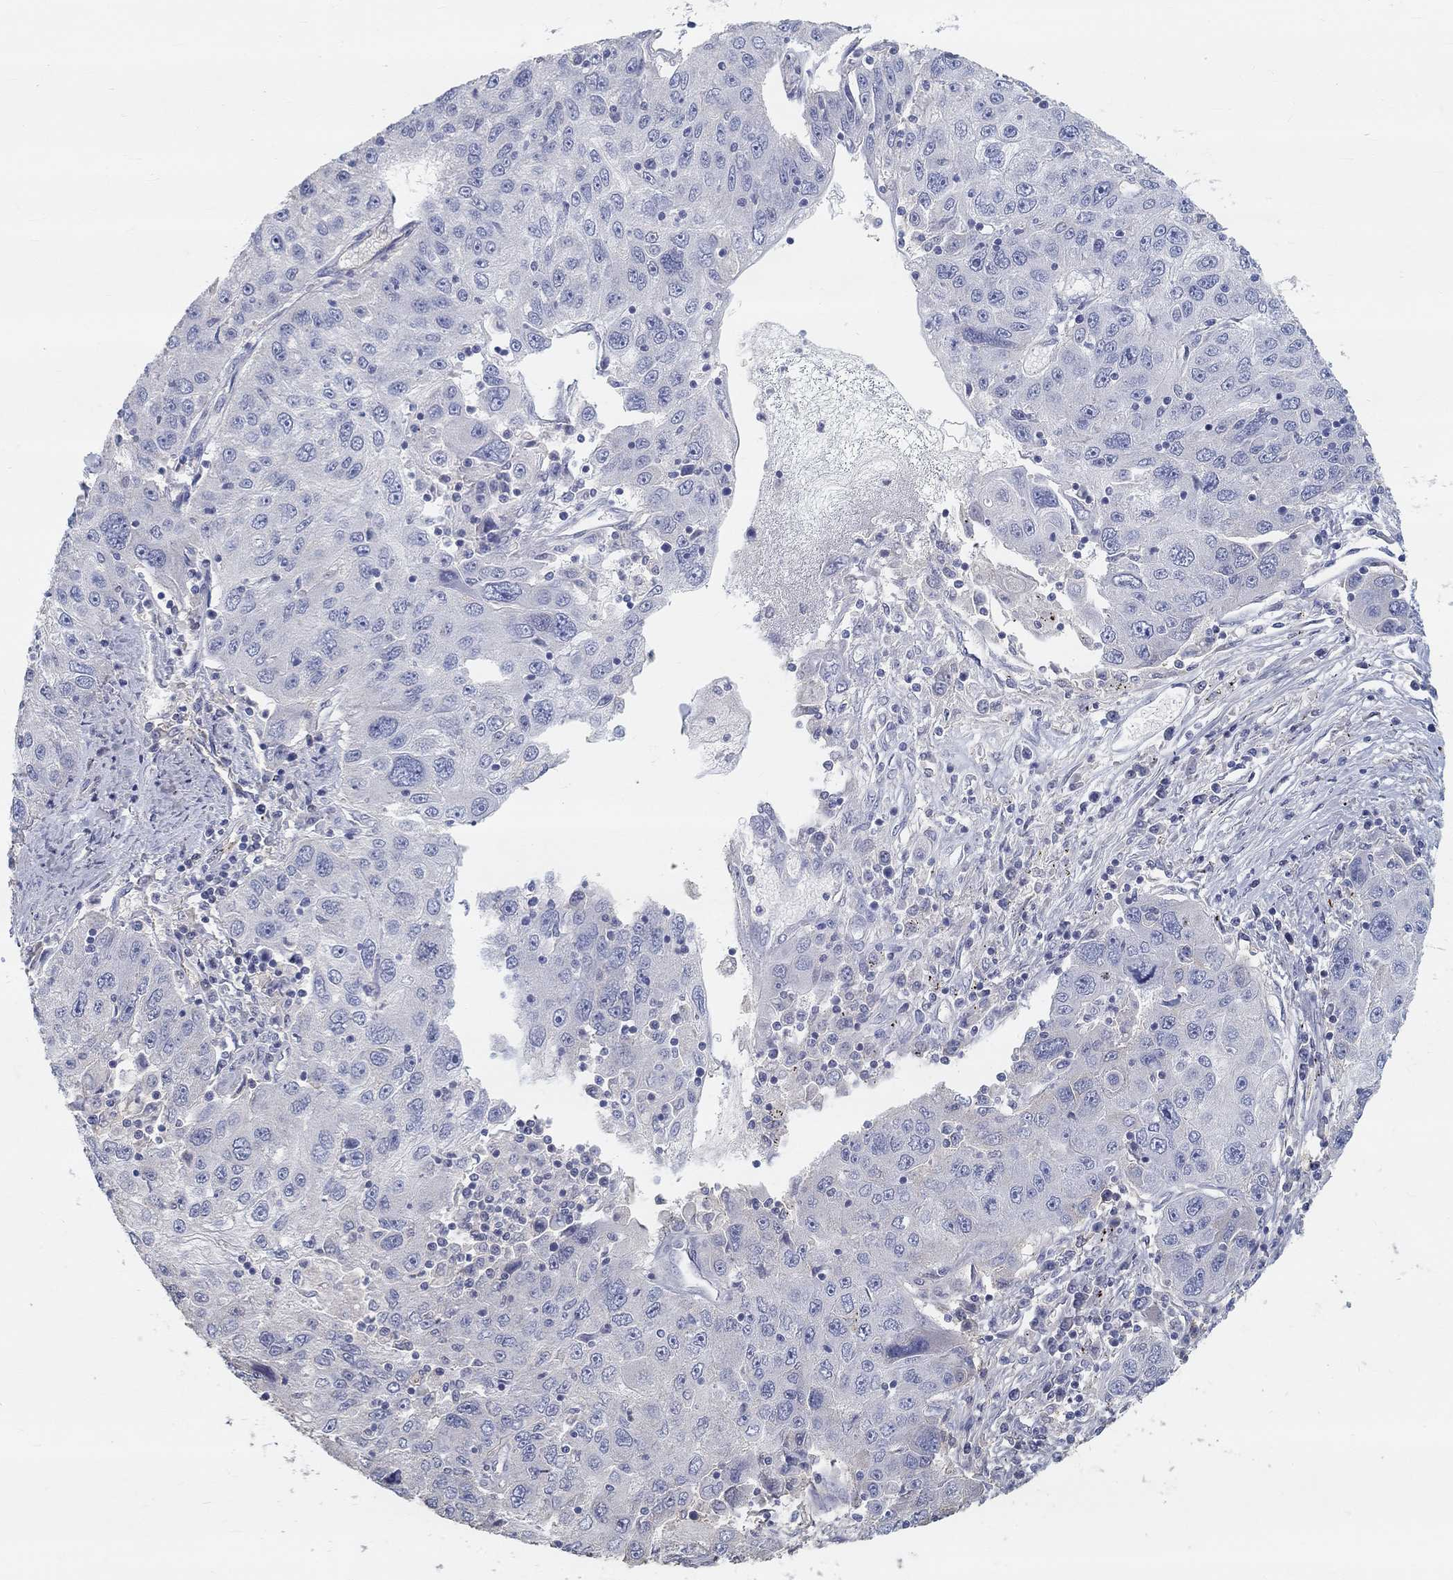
{"staining": {"intensity": "weak", "quantity": "<25%", "location": "cytoplasmic/membranous"}, "tissue": "stomach cancer", "cell_type": "Tumor cells", "image_type": "cancer", "snomed": [{"axis": "morphology", "description": "Adenocarcinoma, NOS"}, {"axis": "topography", "description": "Stomach"}], "caption": "Immunohistochemistry of stomach adenocarcinoma shows no expression in tumor cells.", "gene": "FGF2", "patient": {"sex": "male", "age": 56}}